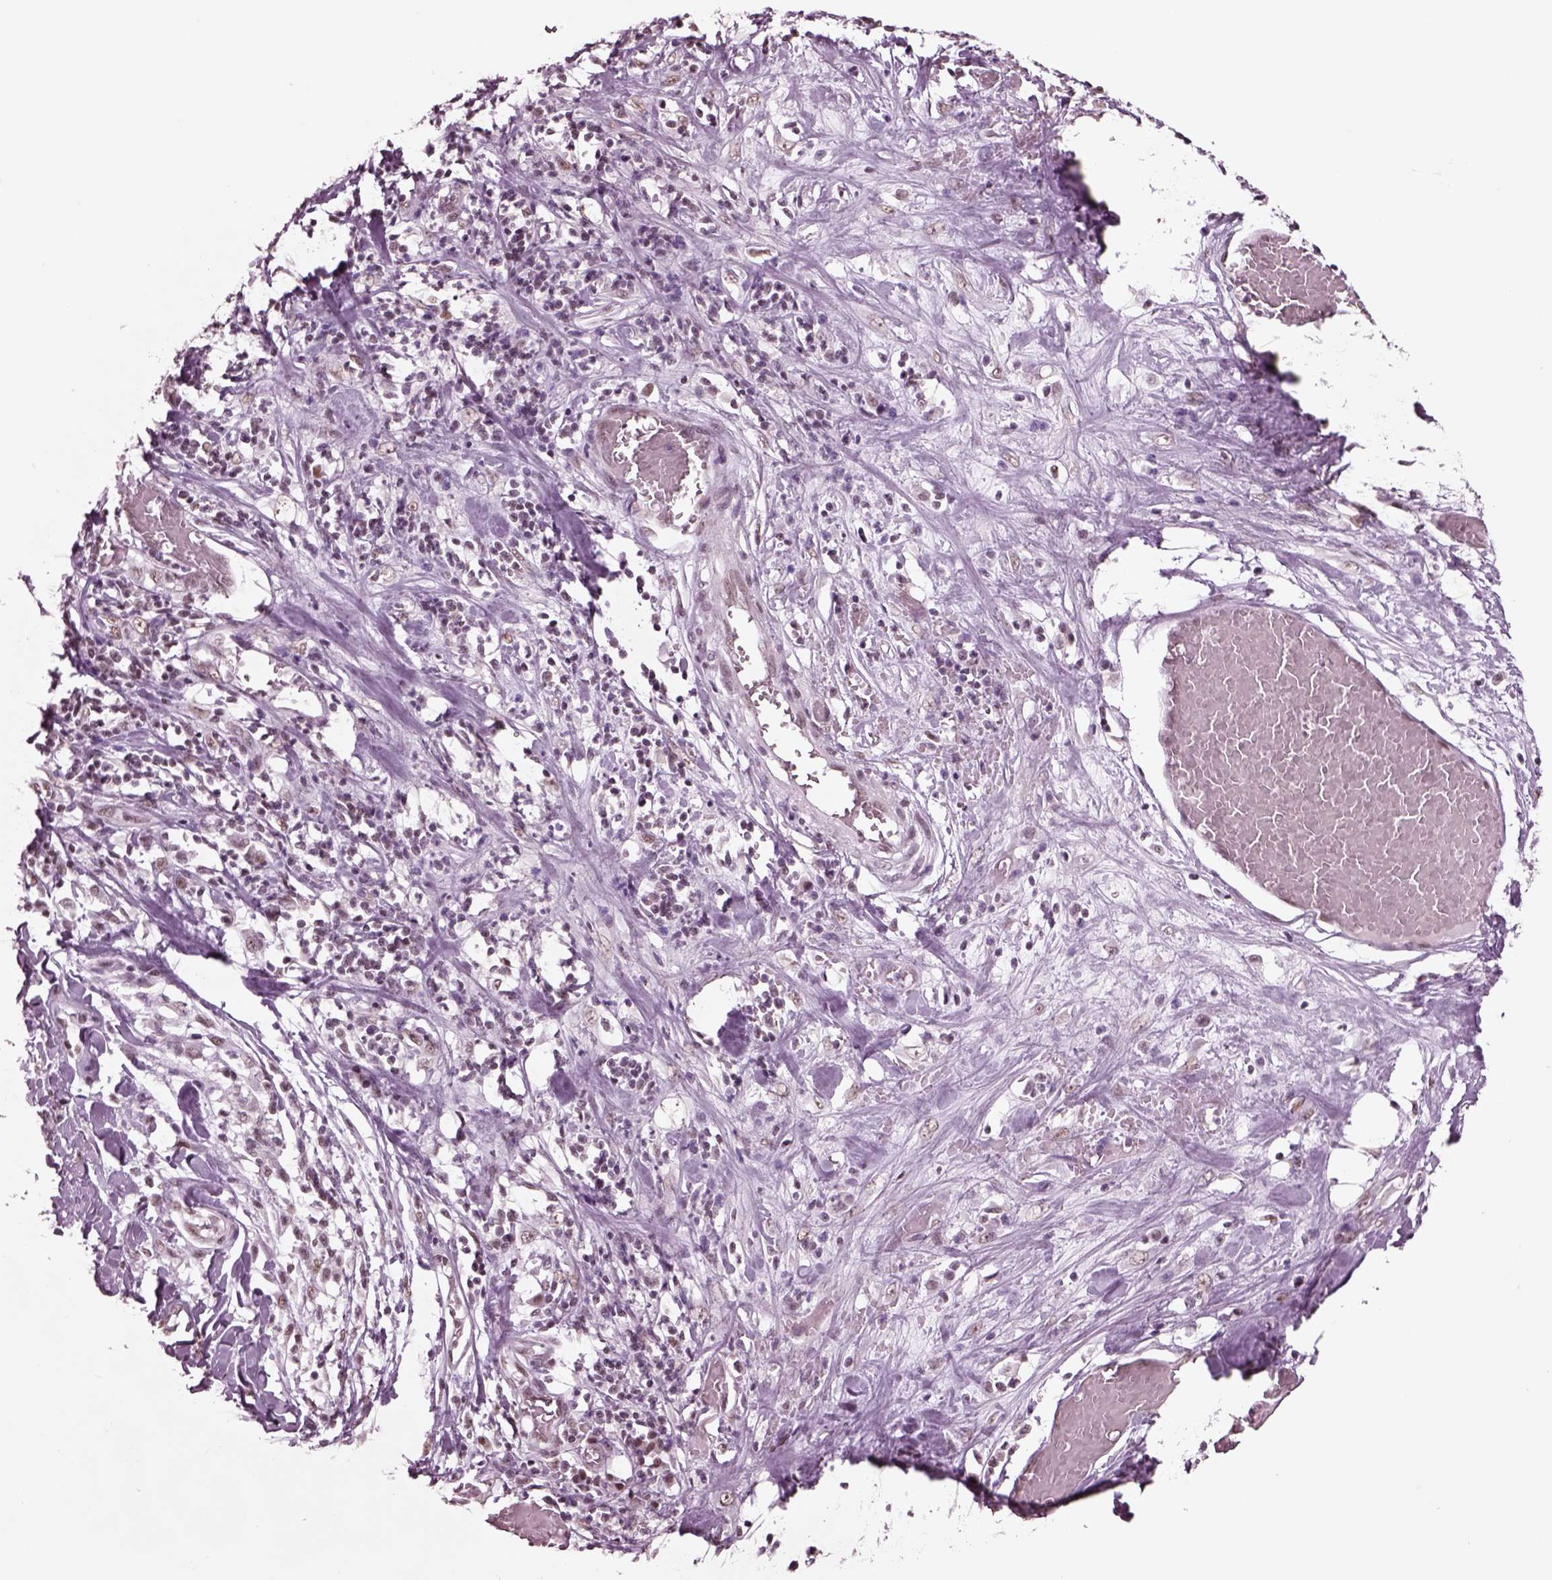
{"staining": {"intensity": "negative", "quantity": "none", "location": "none"}, "tissue": "stomach cancer", "cell_type": "Tumor cells", "image_type": "cancer", "snomed": [{"axis": "morphology", "description": "Adenocarcinoma, NOS"}, {"axis": "topography", "description": "Stomach, upper"}], "caption": "High magnification brightfield microscopy of stomach adenocarcinoma stained with DAB (brown) and counterstained with hematoxylin (blue): tumor cells show no significant positivity.", "gene": "SEPHS1", "patient": {"sex": "male", "age": 68}}